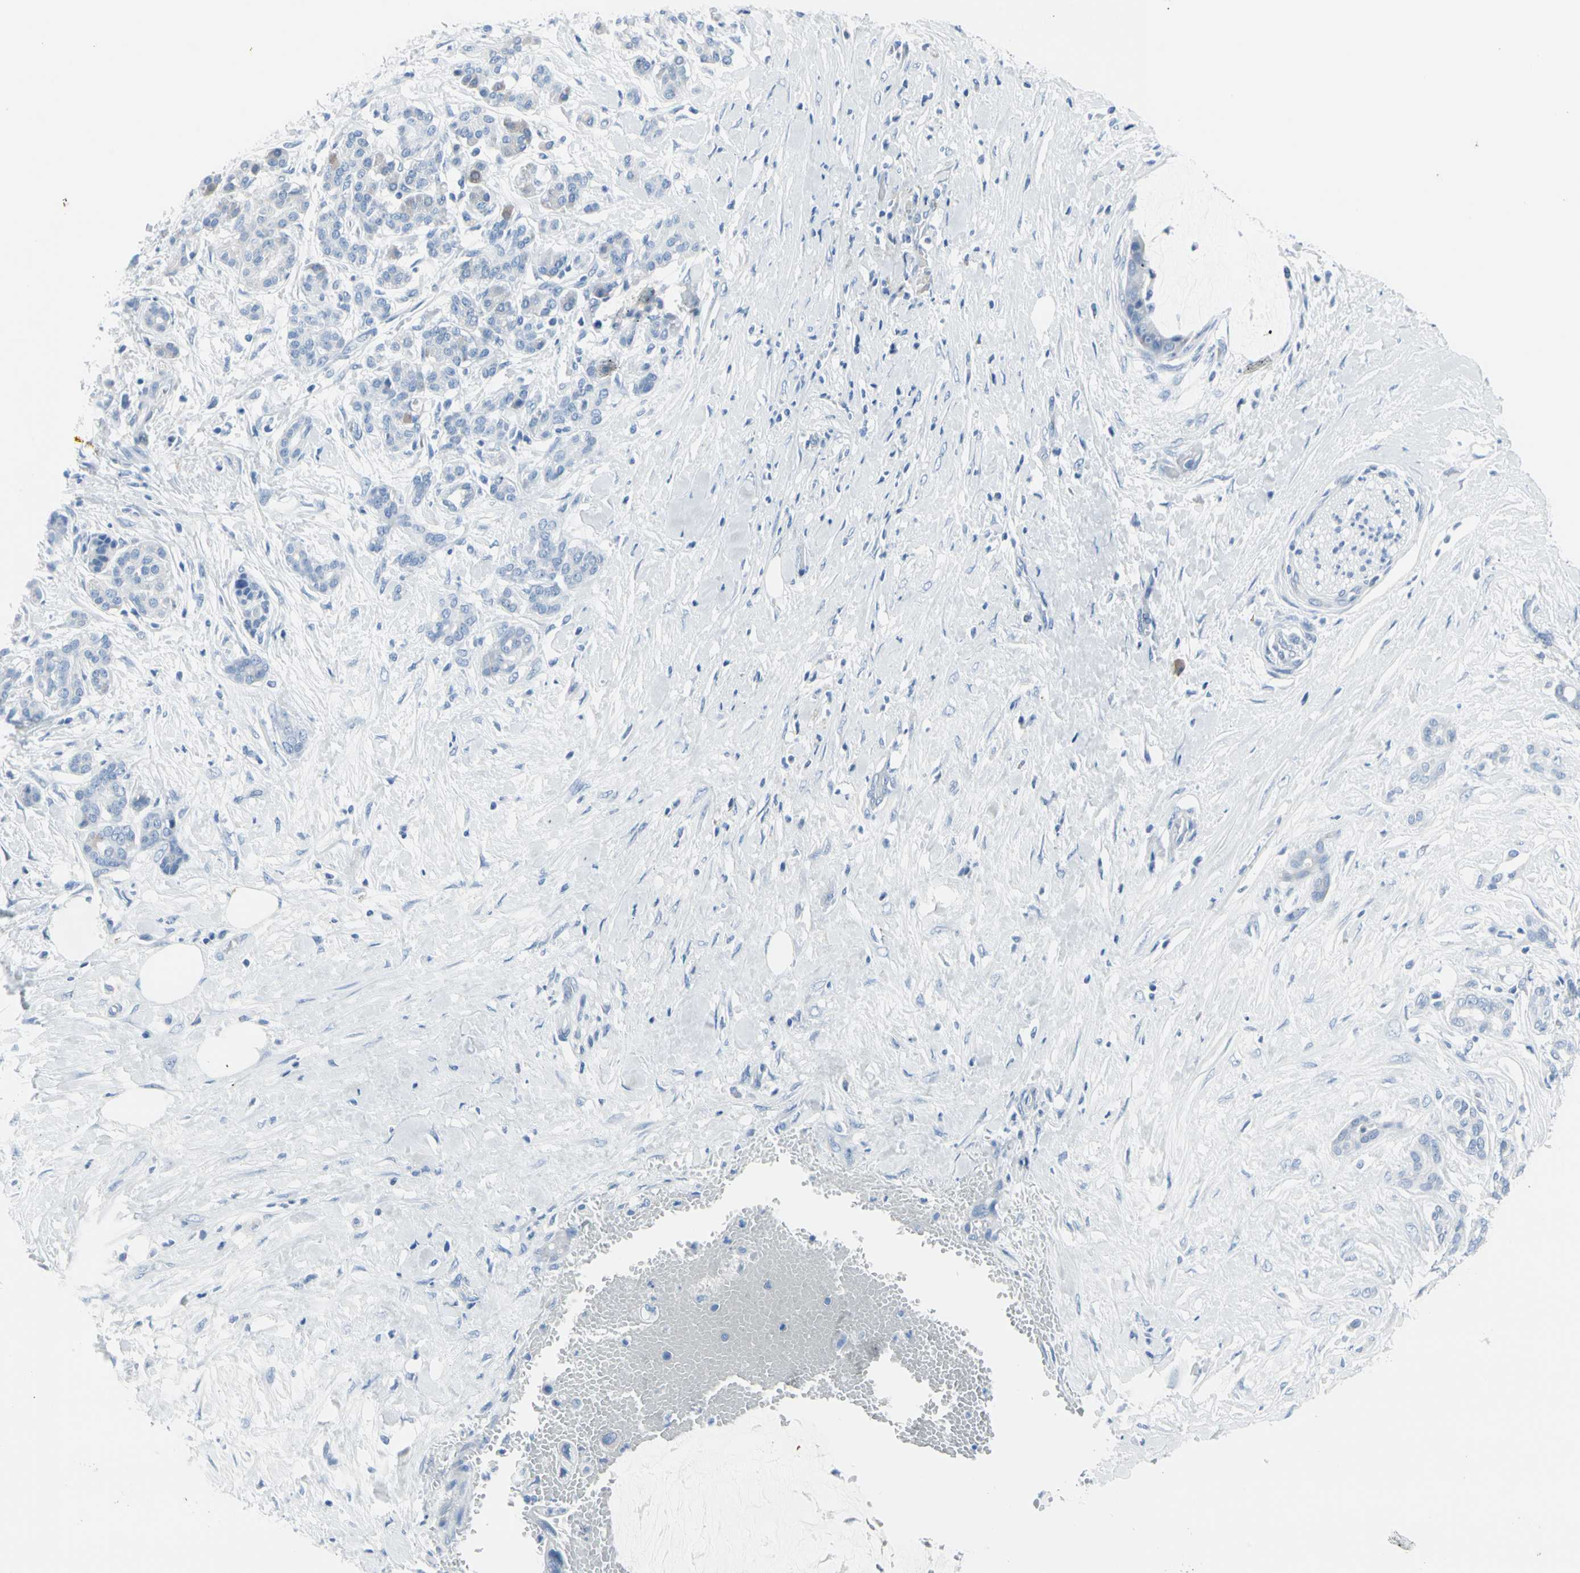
{"staining": {"intensity": "negative", "quantity": "none", "location": "none"}, "tissue": "pancreatic cancer", "cell_type": "Tumor cells", "image_type": "cancer", "snomed": [{"axis": "morphology", "description": "Adenocarcinoma, NOS"}, {"axis": "topography", "description": "Pancreas"}], "caption": "IHC micrograph of human pancreatic cancer stained for a protein (brown), which displays no expression in tumor cells.", "gene": "TPO", "patient": {"sex": "male", "age": 41}}